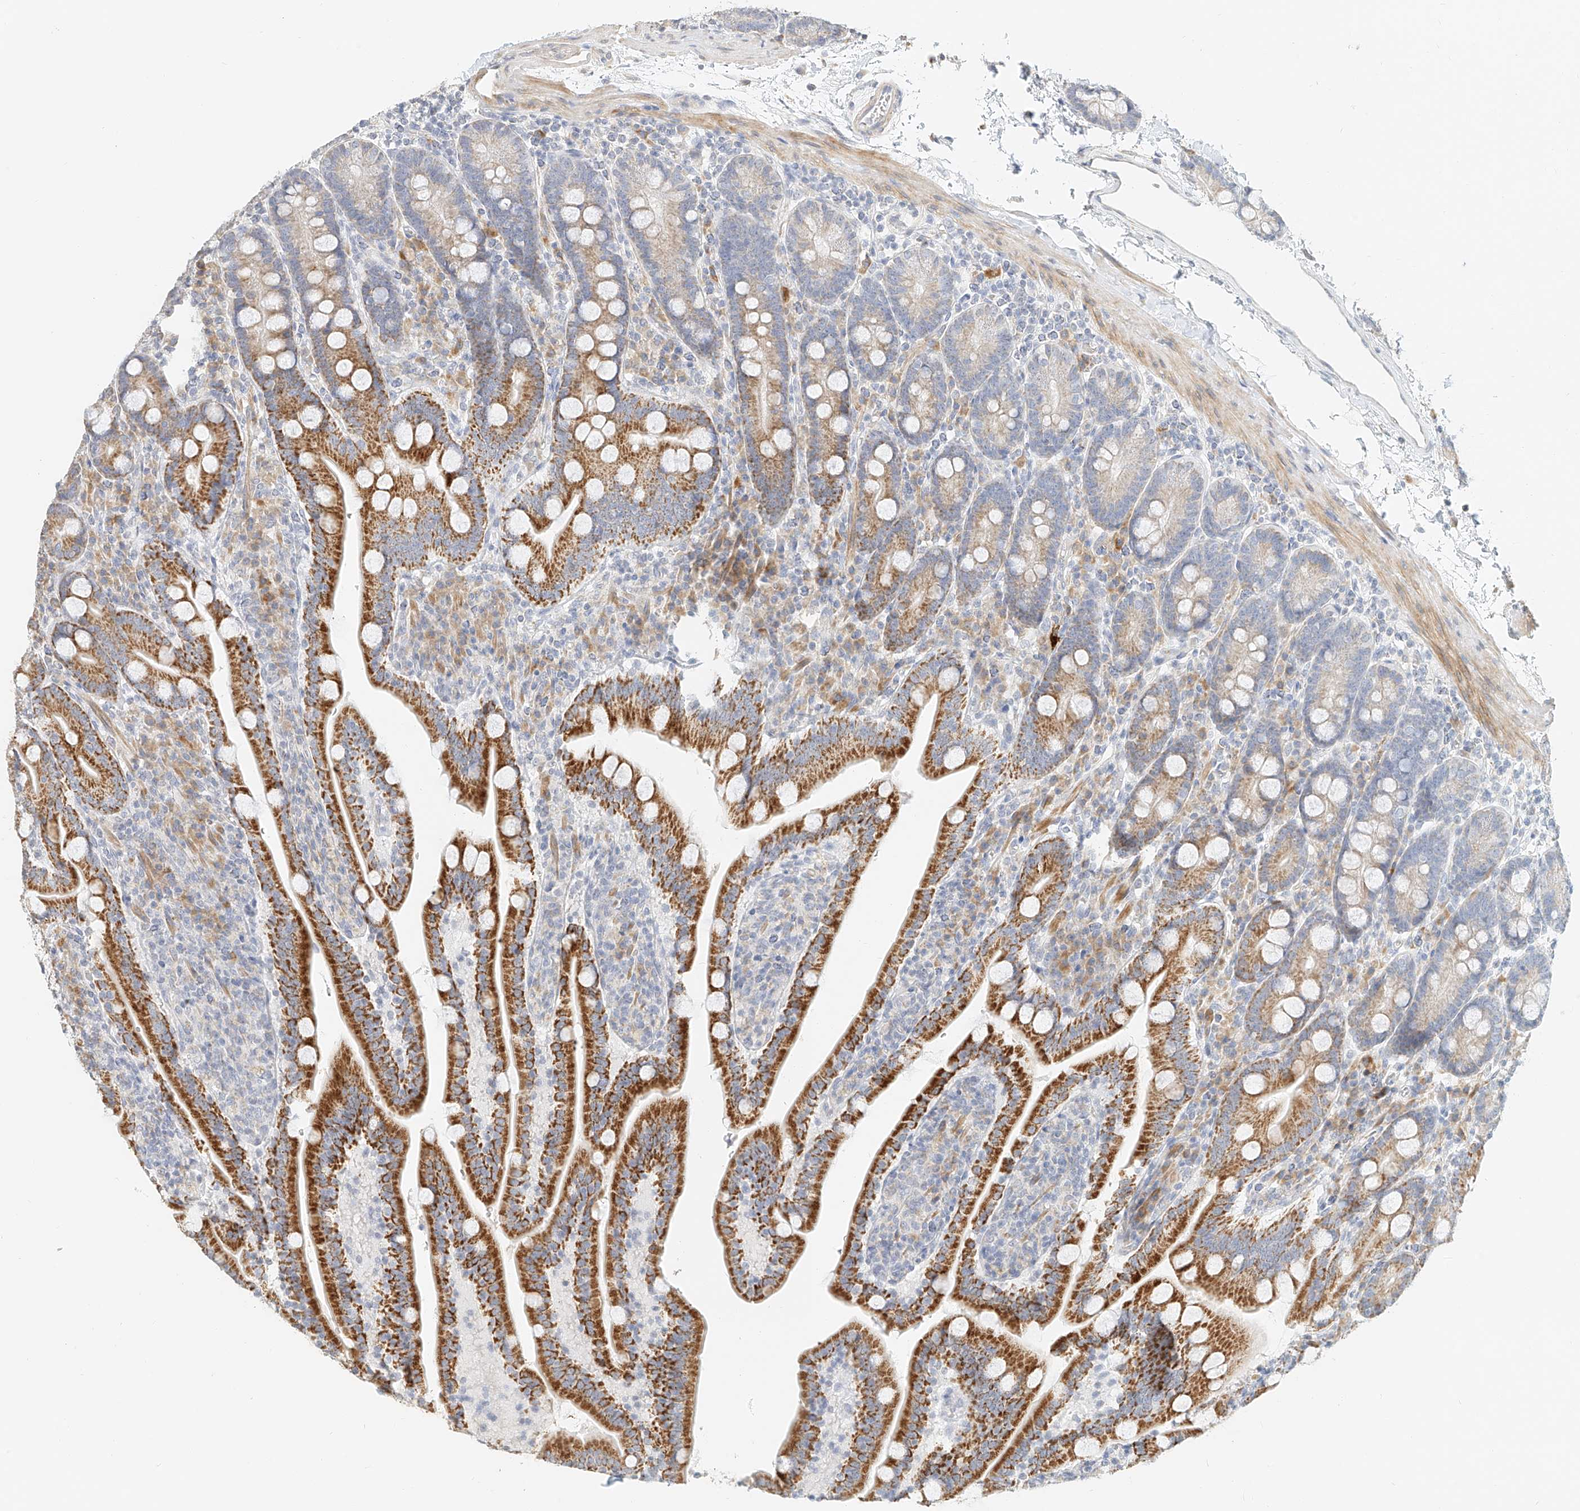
{"staining": {"intensity": "strong", "quantity": ">75%", "location": "cytoplasmic/membranous"}, "tissue": "duodenum", "cell_type": "Glandular cells", "image_type": "normal", "snomed": [{"axis": "morphology", "description": "Normal tissue, NOS"}, {"axis": "topography", "description": "Duodenum"}], "caption": "High-power microscopy captured an immunohistochemistry (IHC) photomicrograph of normal duodenum, revealing strong cytoplasmic/membranous expression in approximately >75% of glandular cells.", "gene": "CXorf58", "patient": {"sex": "male", "age": 35}}